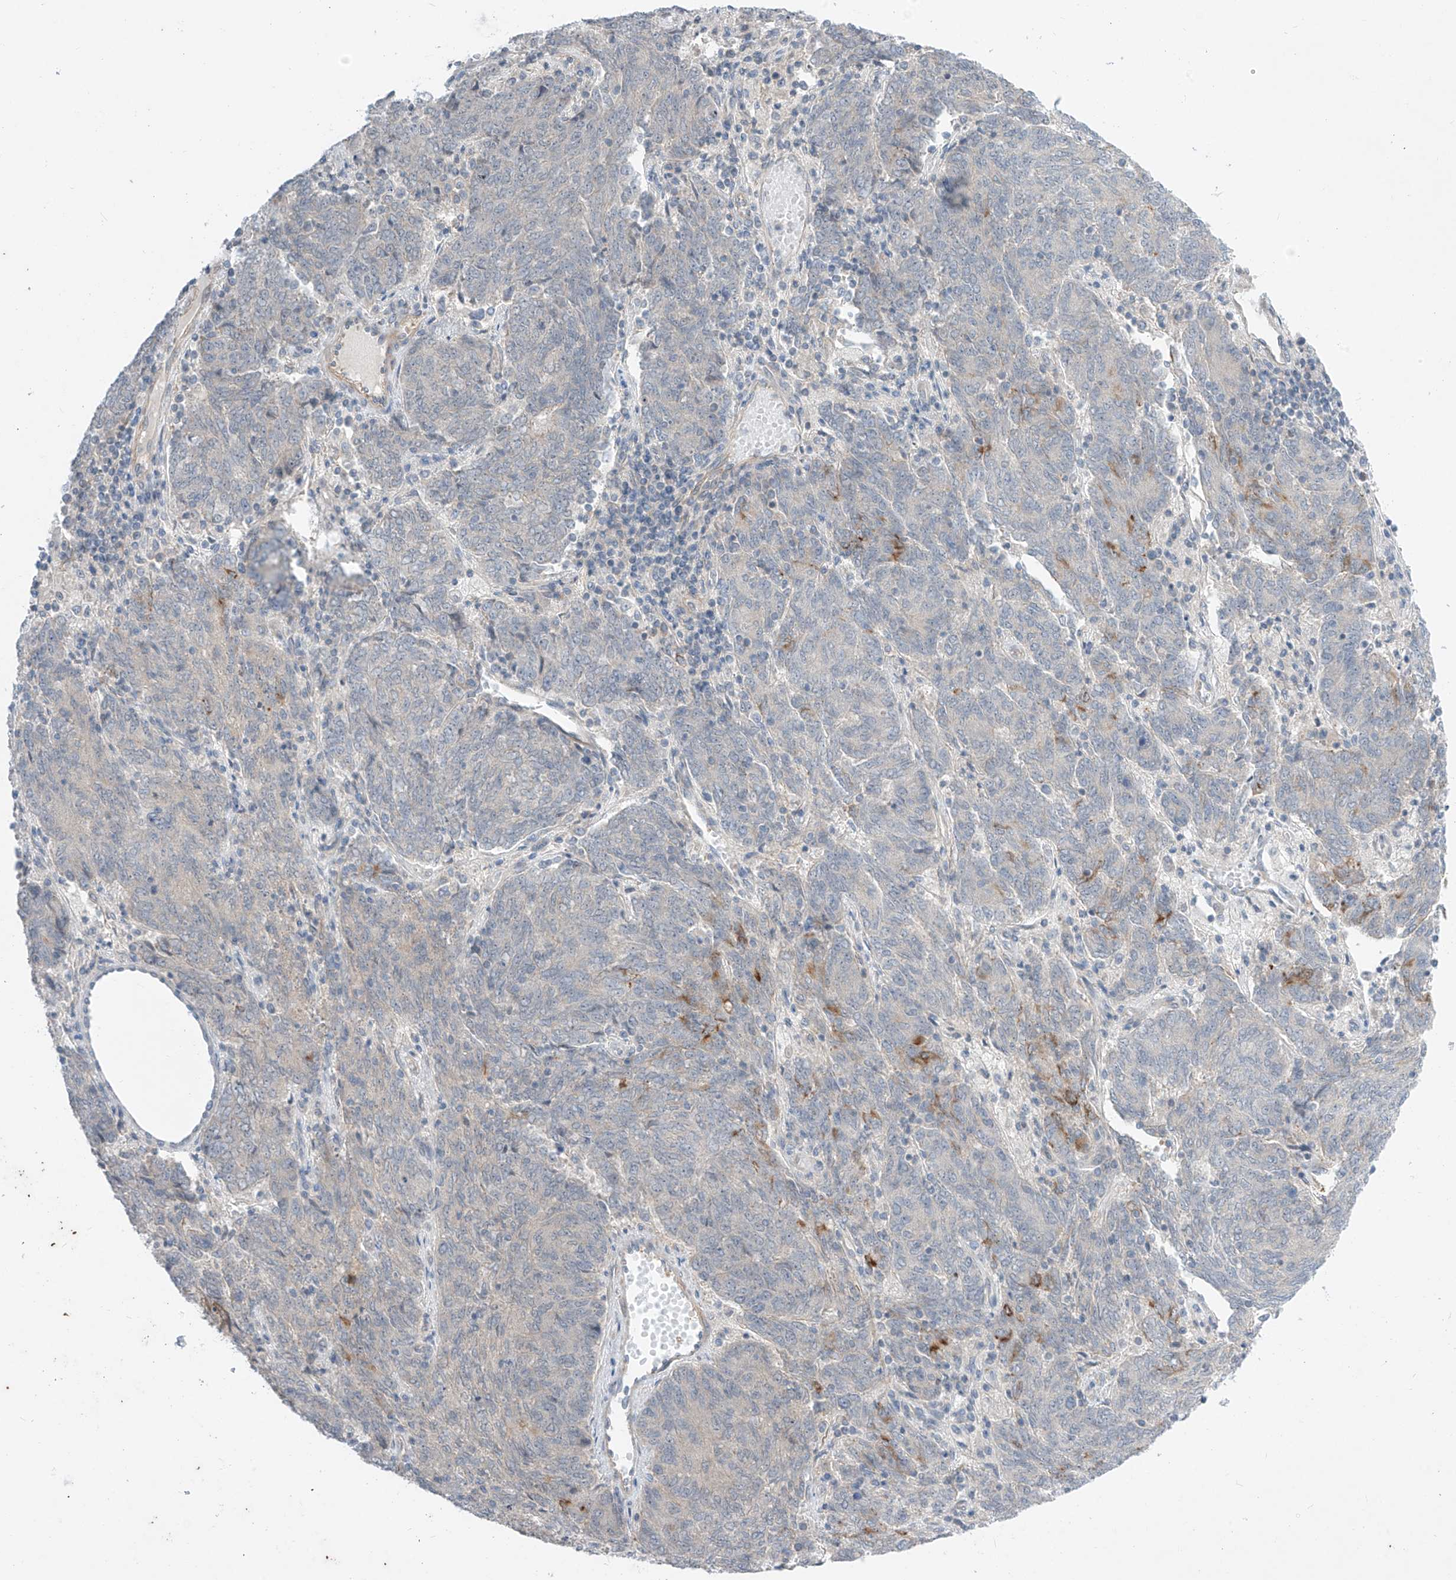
{"staining": {"intensity": "negative", "quantity": "none", "location": "none"}, "tissue": "endometrial cancer", "cell_type": "Tumor cells", "image_type": "cancer", "snomed": [{"axis": "morphology", "description": "Adenocarcinoma, NOS"}, {"axis": "topography", "description": "Endometrium"}], "caption": "There is no significant positivity in tumor cells of endometrial cancer.", "gene": "ABLIM2", "patient": {"sex": "female", "age": 80}}